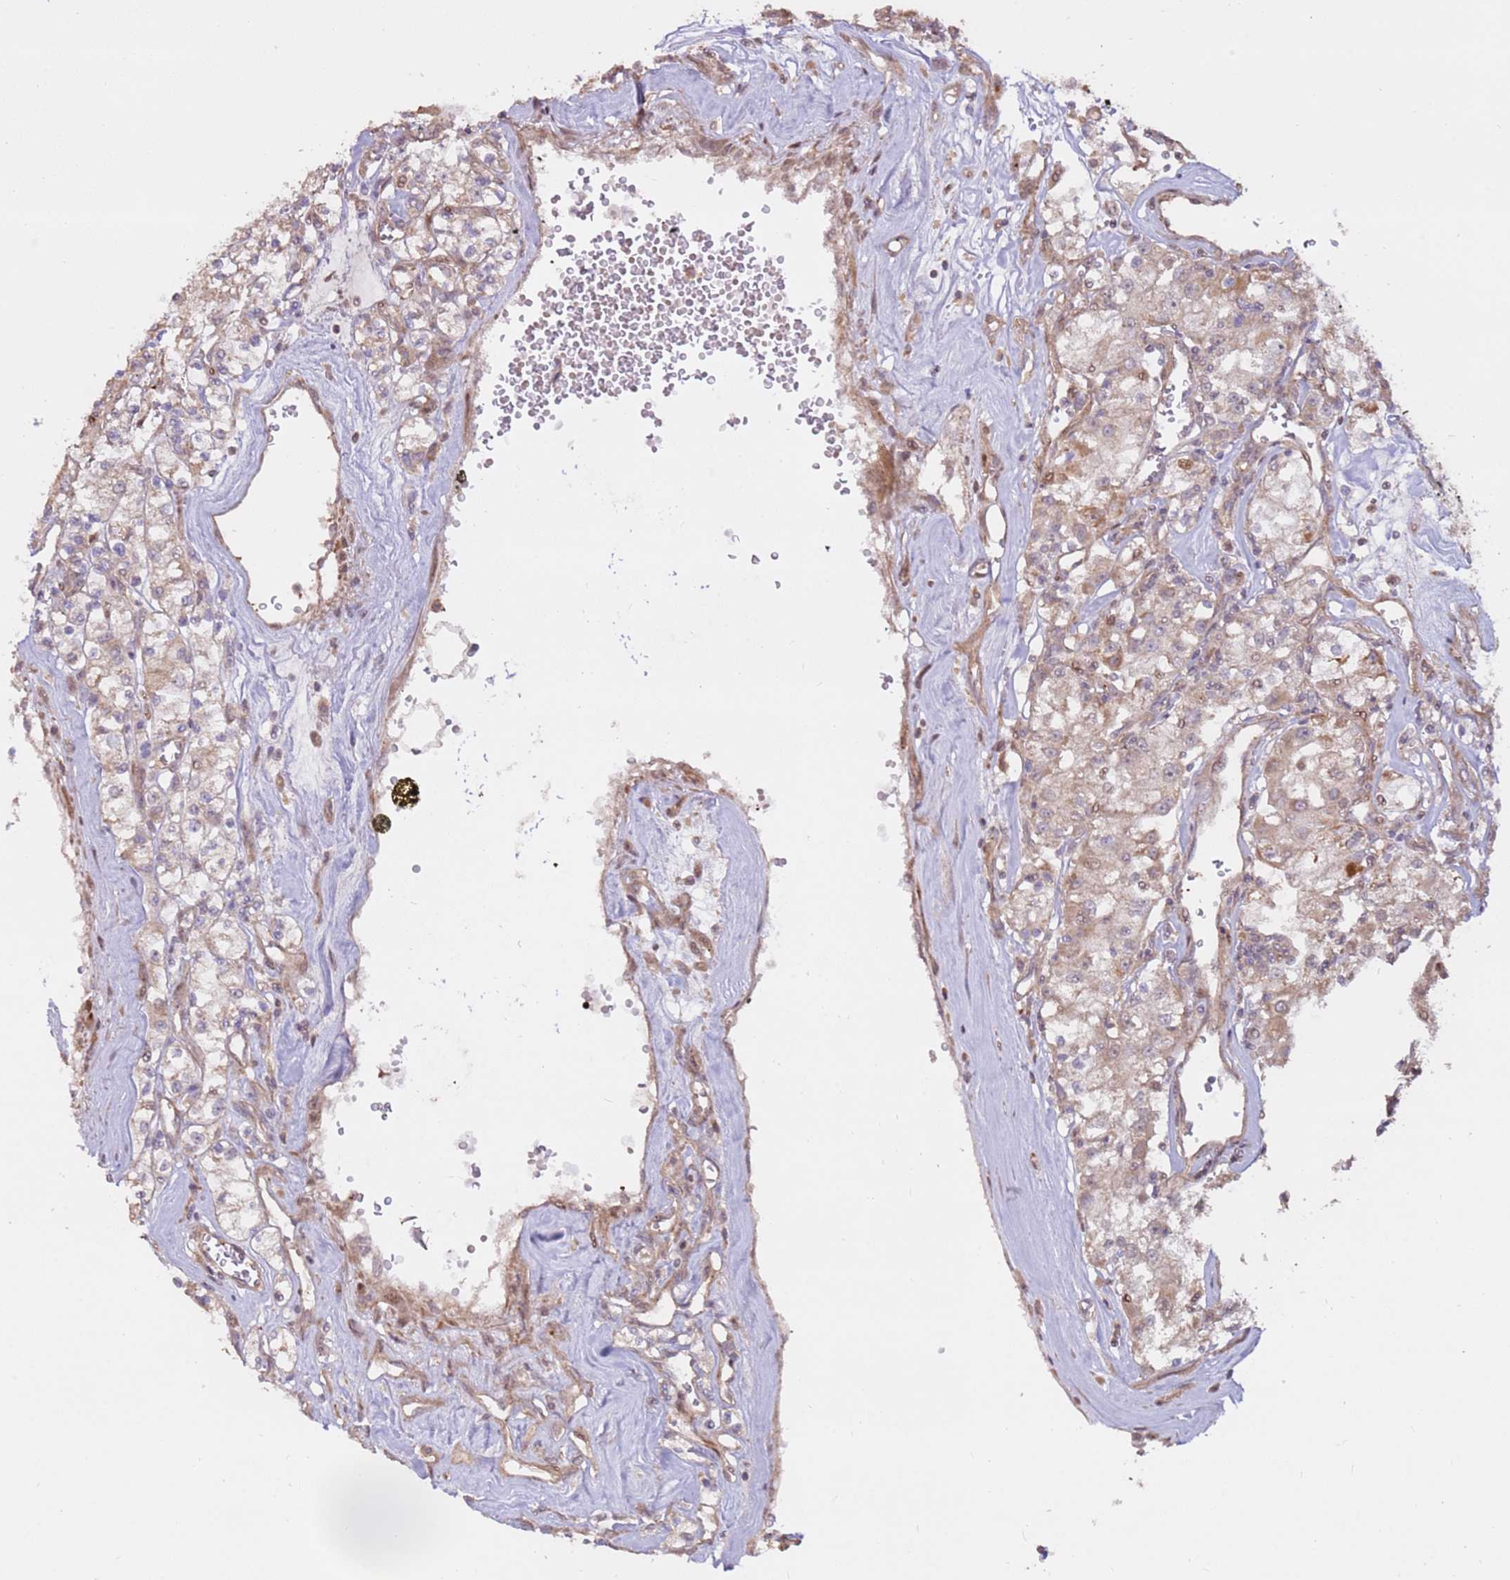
{"staining": {"intensity": "moderate", "quantity": "<25%", "location": "nuclear"}, "tissue": "renal cancer", "cell_type": "Tumor cells", "image_type": "cancer", "snomed": [{"axis": "morphology", "description": "Adenocarcinoma, NOS"}, {"axis": "topography", "description": "Kidney"}], "caption": "About <25% of tumor cells in human renal adenocarcinoma show moderate nuclear protein positivity as visualized by brown immunohistochemical staining.", "gene": "CCDC112", "patient": {"sex": "female", "age": 59}}